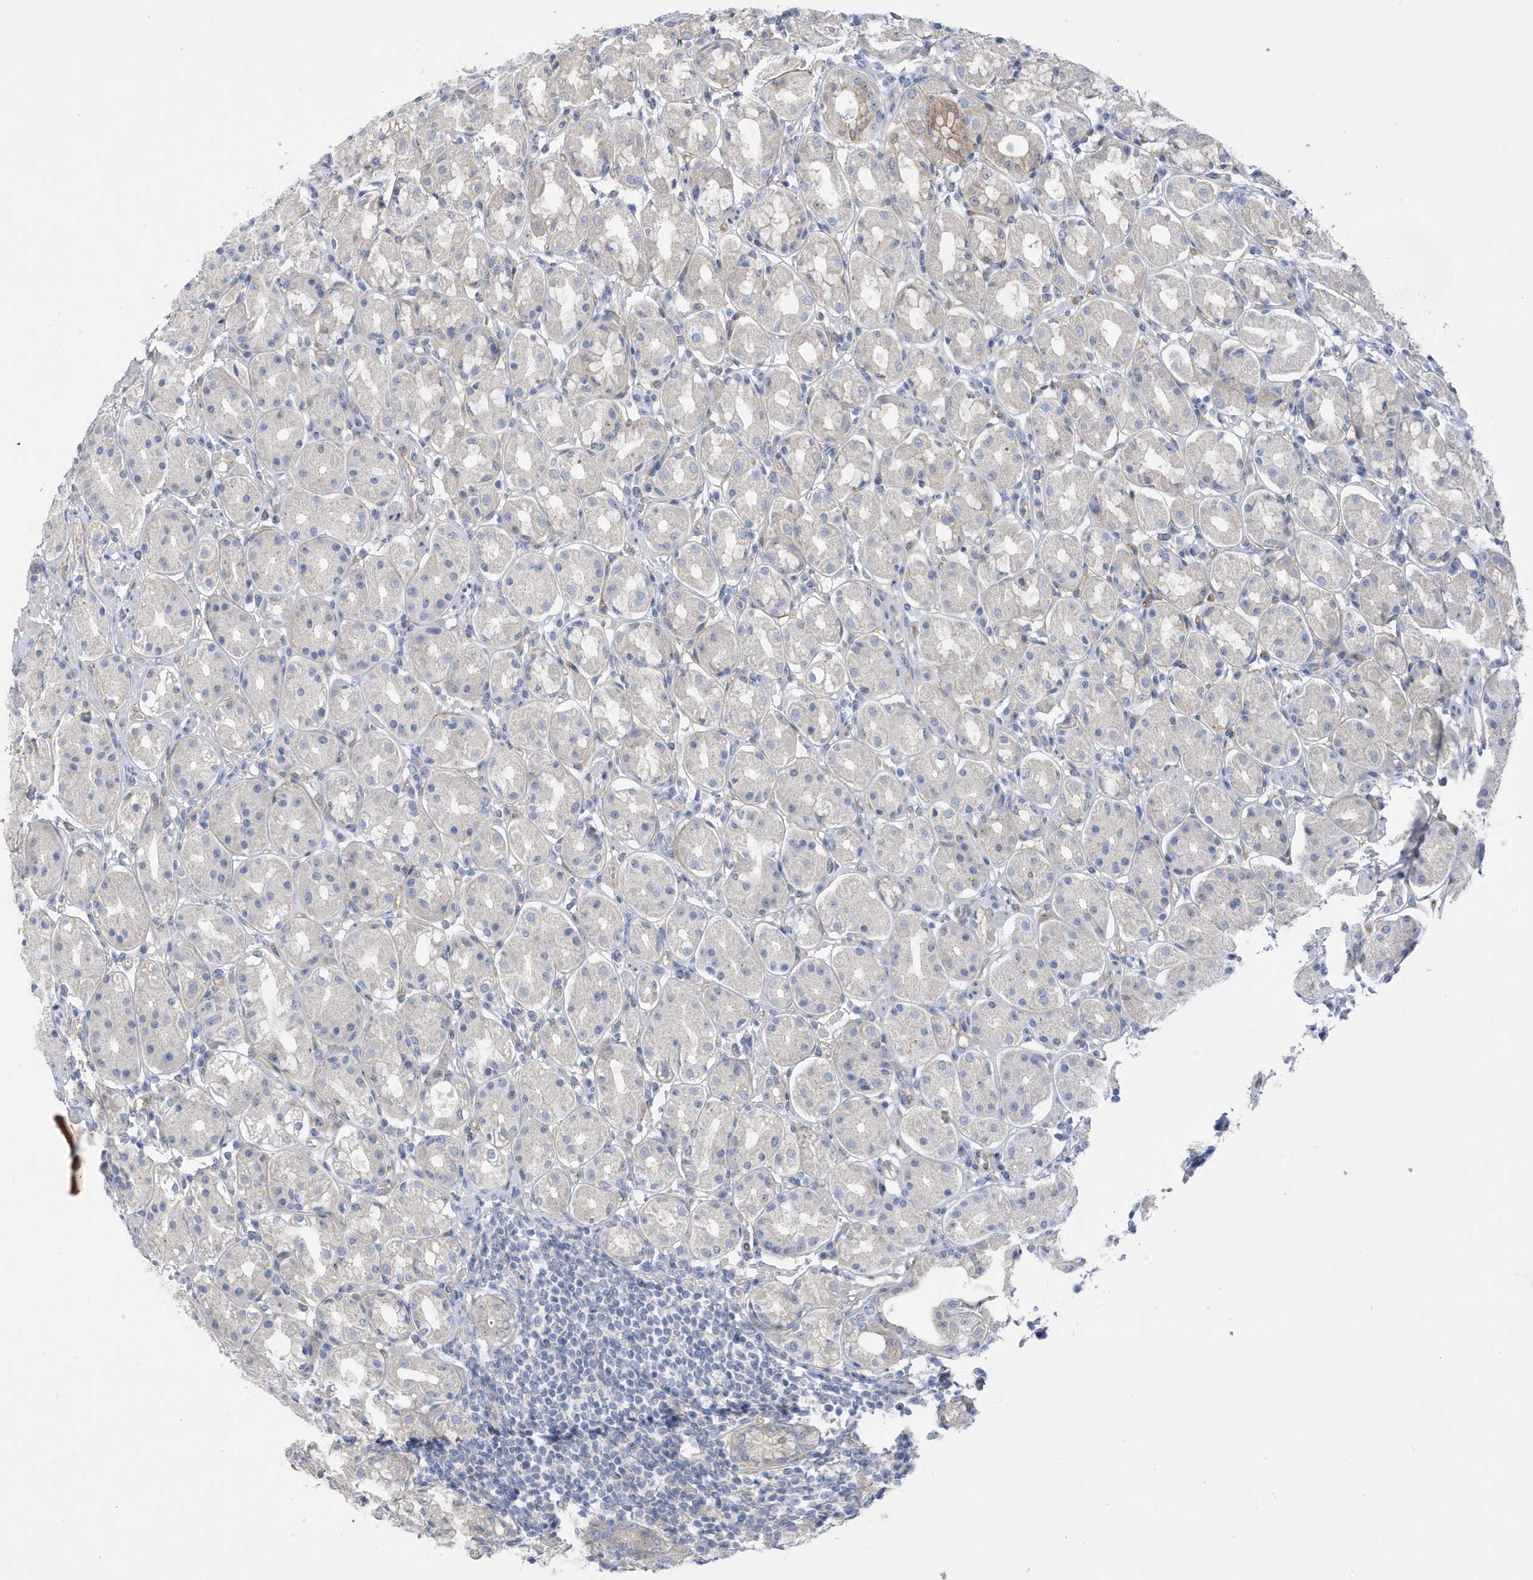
{"staining": {"intensity": "strong", "quantity": "25%-75%", "location": "cytoplasmic/membranous"}, "tissue": "stomach", "cell_type": "Glandular cells", "image_type": "normal", "snomed": [{"axis": "morphology", "description": "Normal tissue, NOS"}, {"axis": "topography", "description": "Stomach"}, {"axis": "topography", "description": "Stomach, lower"}], "caption": "Normal stomach shows strong cytoplasmic/membranous expression in about 25%-75% of glandular cells (DAB IHC, brown staining for protein, blue staining for nuclei)..", "gene": "ATP13A5", "patient": {"sex": "female", "age": 56}}